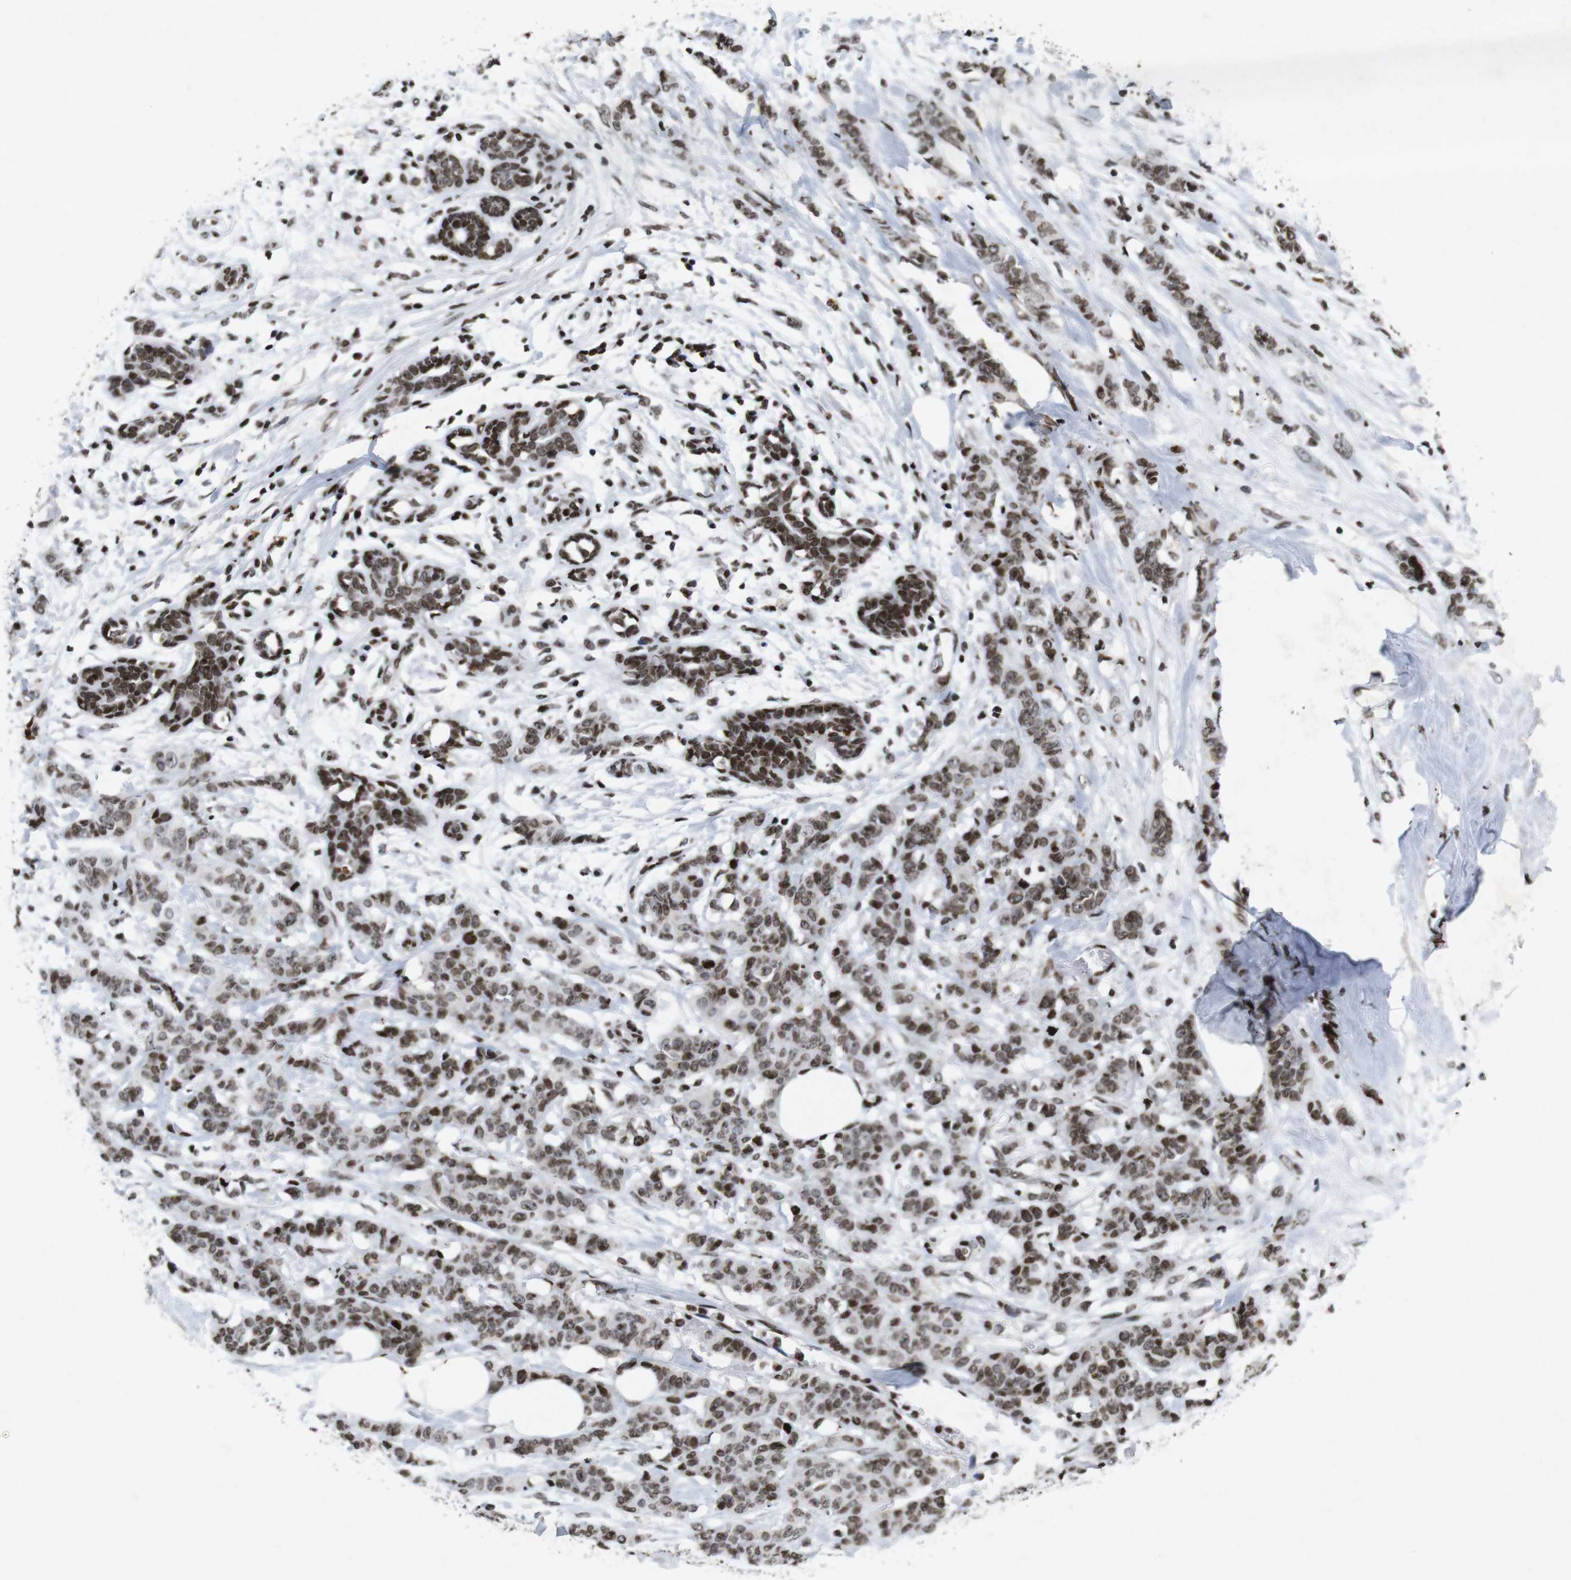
{"staining": {"intensity": "moderate", "quantity": ">75%", "location": "nuclear"}, "tissue": "breast cancer", "cell_type": "Tumor cells", "image_type": "cancer", "snomed": [{"axis": "morphology", "description": "Normal tissue, NOS"}, {"axis": "morphology", "description": "Duct carcinoma"}, {"axis": "topography", "description": "Breast"}], "caption": "An immunohistochemistry (IHC) photomicrograph of tumor tissue is shown. Protein staining in brown shows moderate nuclear positivity in breast infiltrating ductal carcinoma within tumor cells. (DAB IHC with brightfield microscopy, high magnification).", "gene": "MAGEH1", "patient": {"sex": "female", "age": 40}}